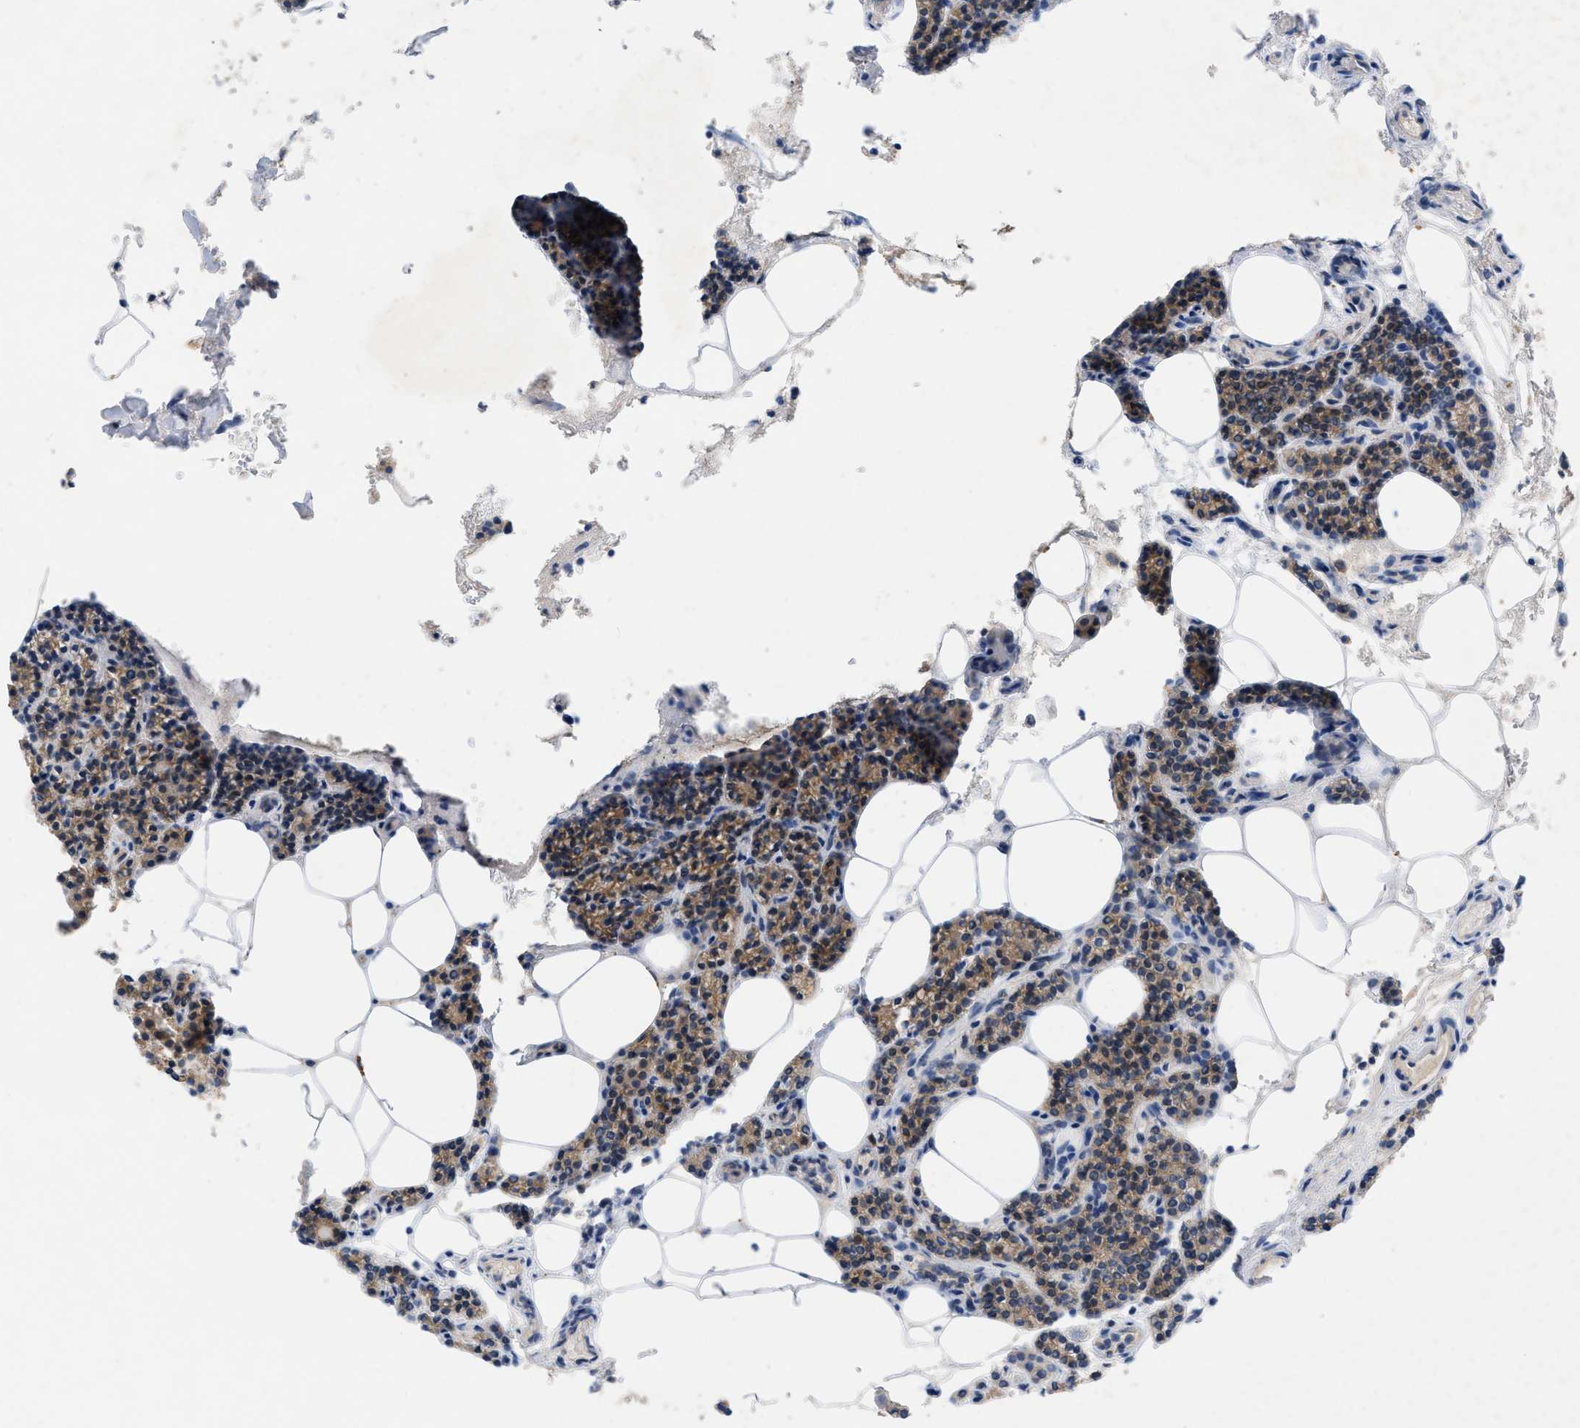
{"staining": {"intensity": "moderate", "quantity": ">75%", "location": "cytoplasmic/membranous"}, "tissue": "parathyroid gland", "cell_type": "Glandular cells", "image_type": "normal", "snomed": [{"axis": "morphology", "description": "Normal tissue, NOS"}, {"axis": "morphology", "description": "Adenoma, NOS"}, {"axis": "topography", "description": "Parathyroid gland"}], "caption": "Parathyroid gland stained with DAB (3,3'-diaminobenzidine) IHC reveals medium levels of moderate cytoplasmic/membranous staining in about >75% of glandular cells.", "gene": "TMEM131", "patient": {"sex": "female", "age": 70}}